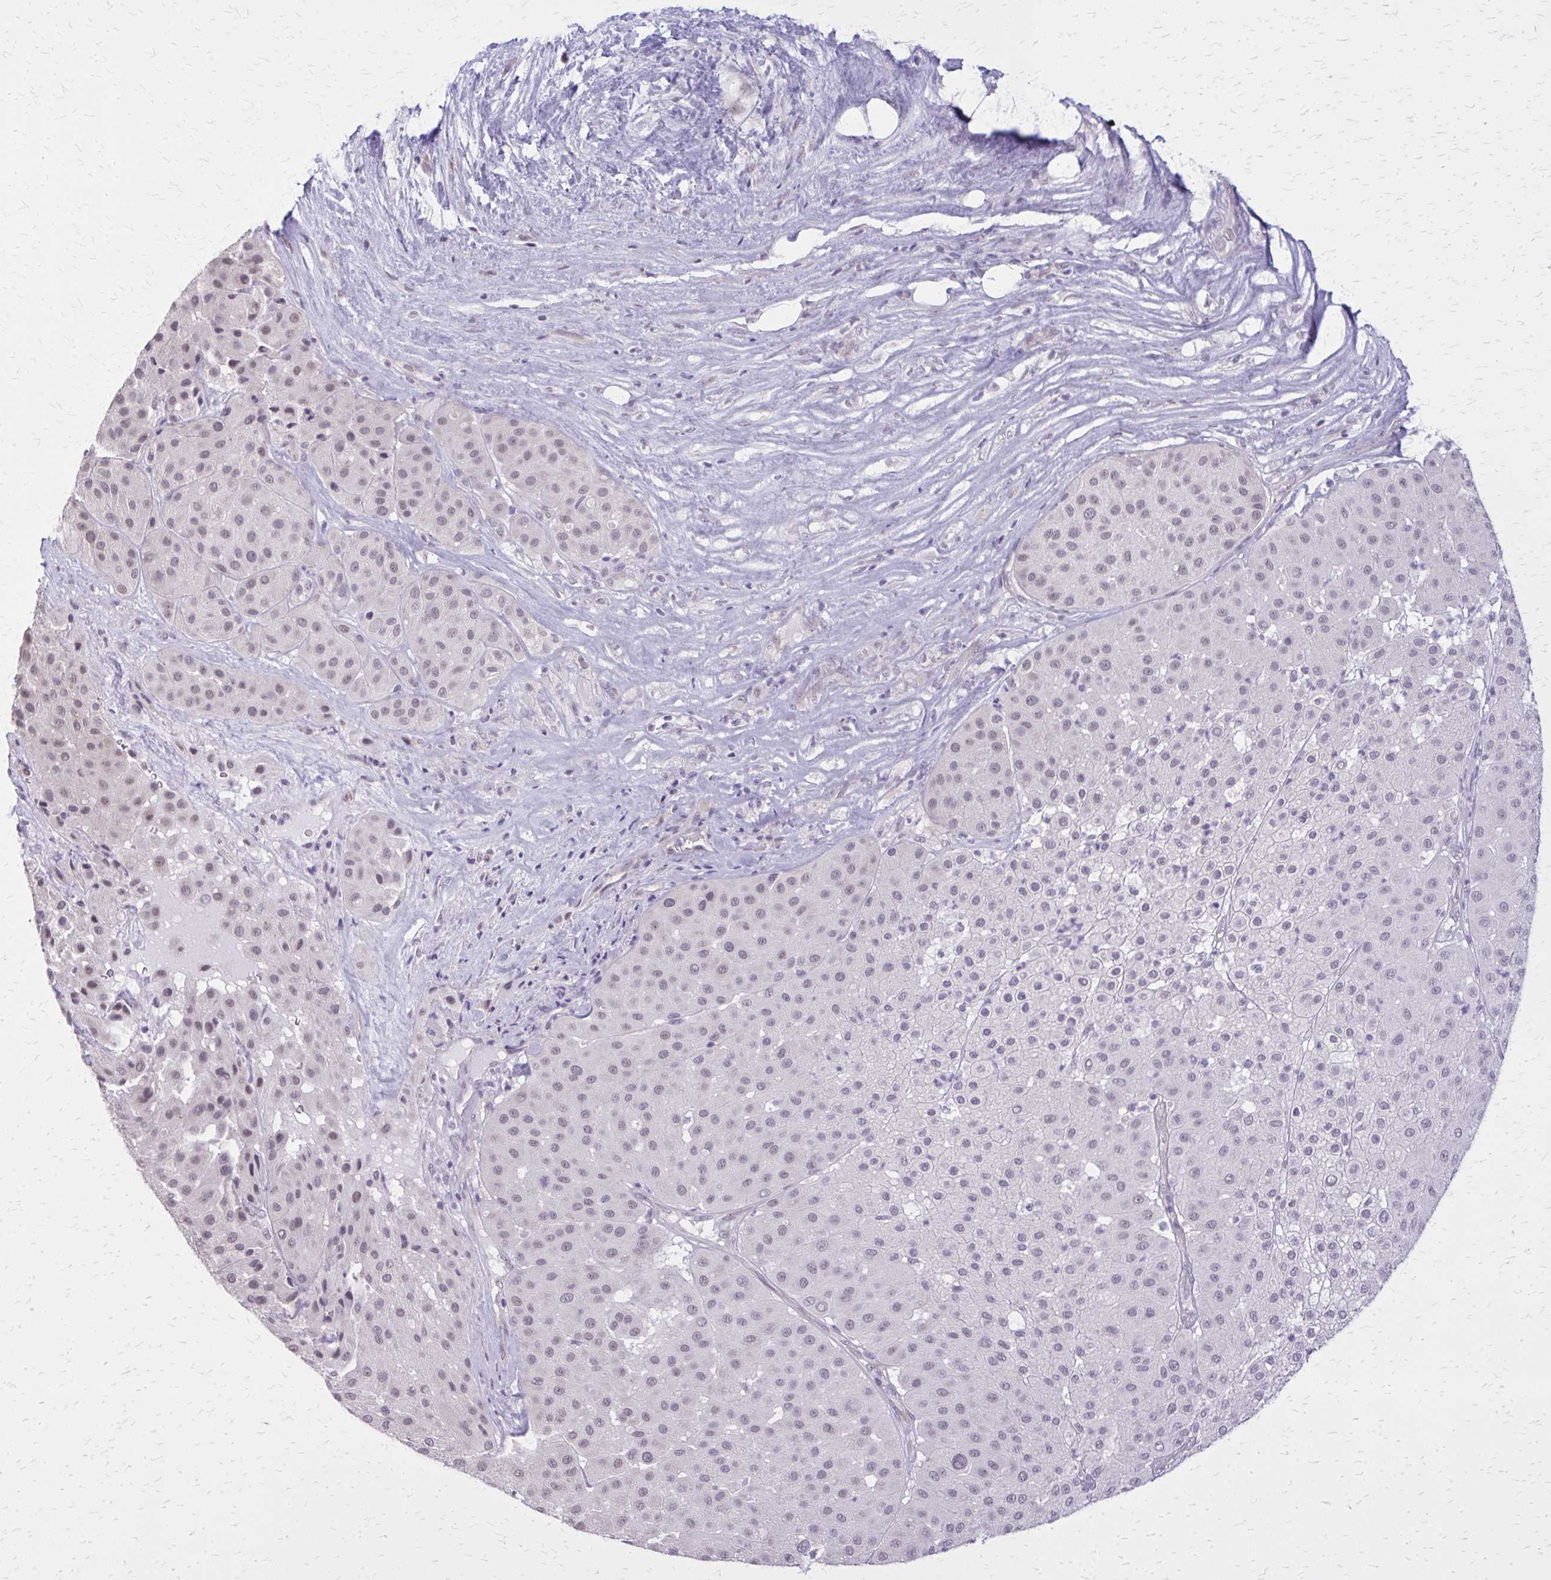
{"staining": {"intensity": "negative", "quantity": "none", "location": "none"}, "tissue": "melanoma", "cell_type": "Tumor cells", "image_type": "cancer", "snomed": [{"axis": "morphology", "description": "Malignant melanoma, Metastatic site"}, {"axis": "topography", "description": "Smooth muscle"}], "caption": "The immunohistochemistry micrograph has no significant expression in tumor cells of melanoma tissue.", "gene": "PLCB1", "patient": {"sex": "male", "age": 41}}